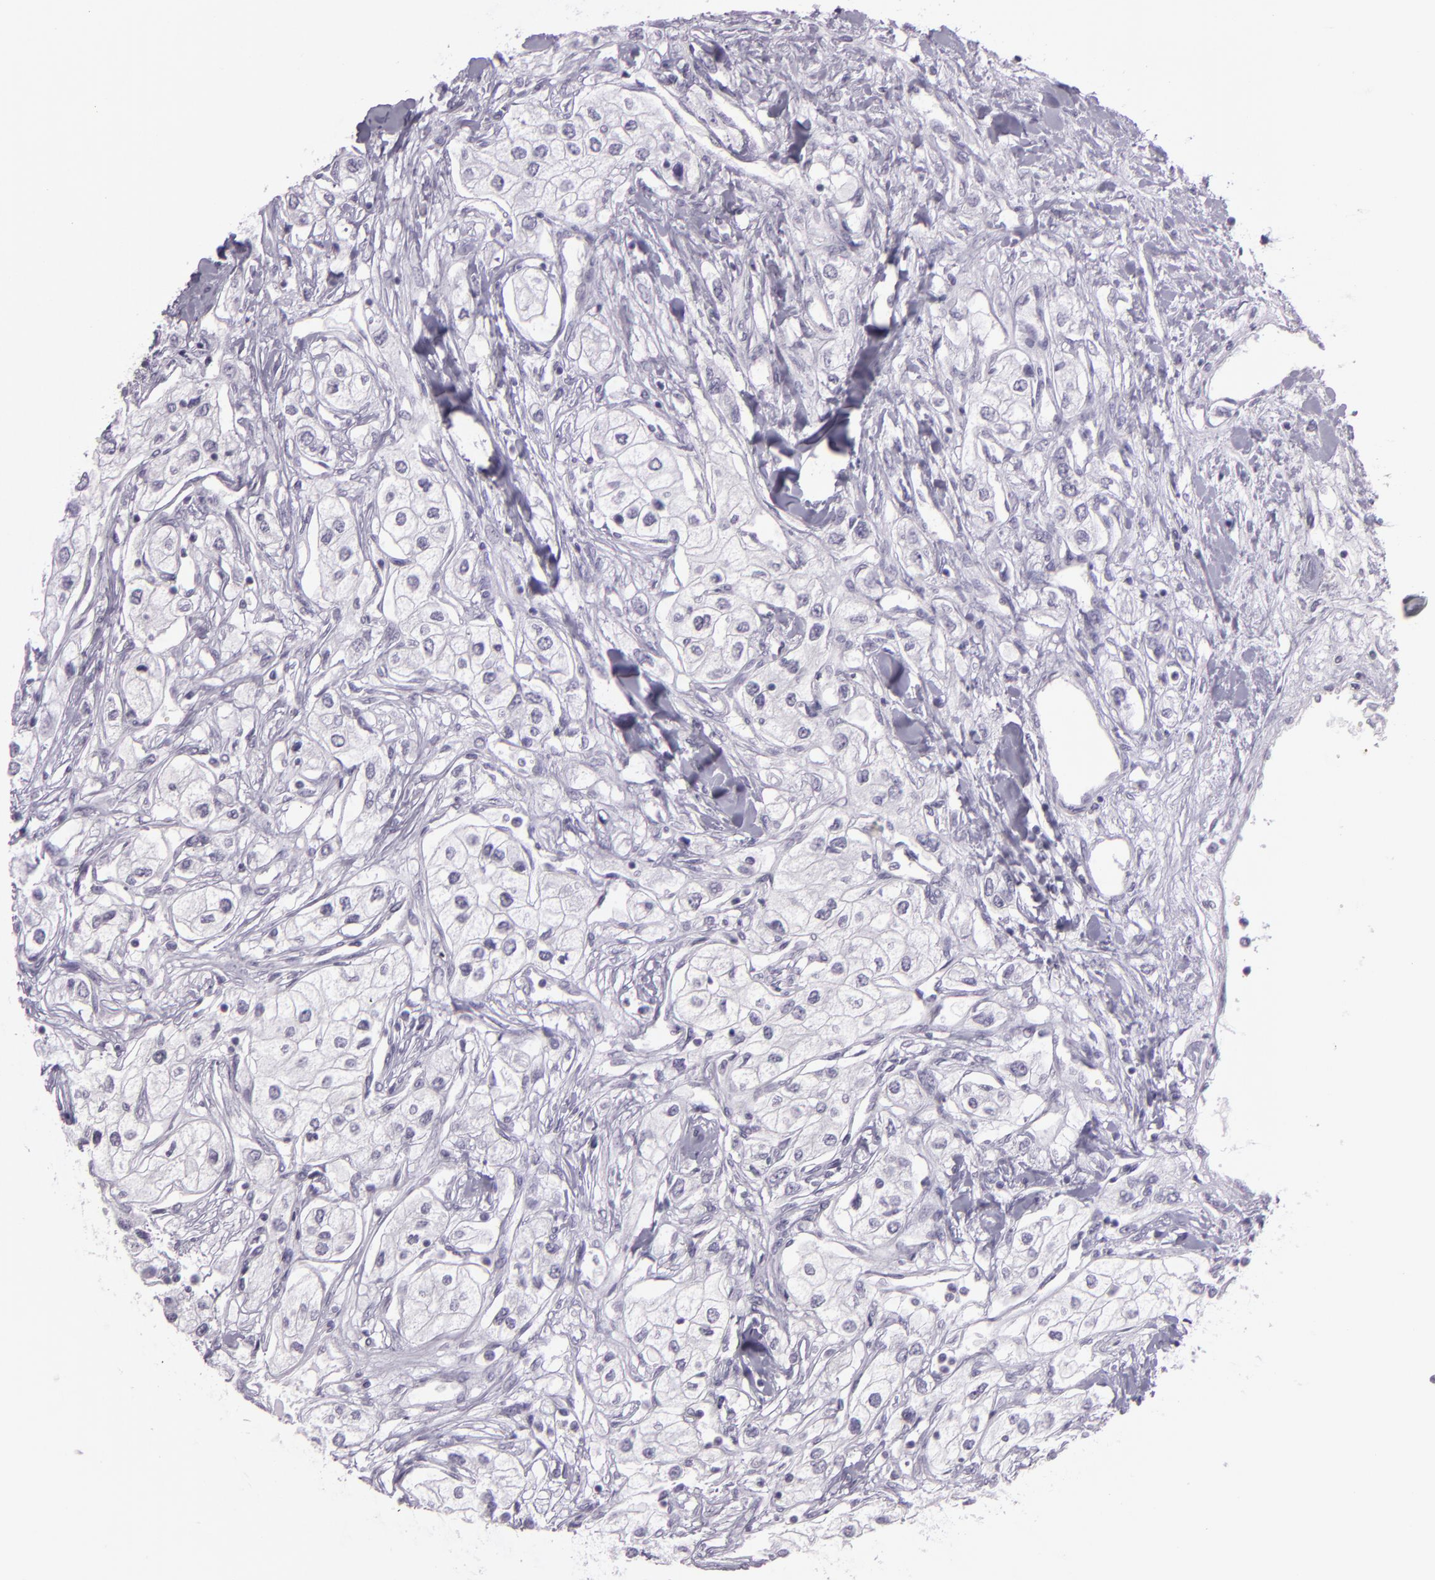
{"staining": {"intensity": "negative", "quantity": "none", "location": "none"}, "tissue": "renal cancer", "cell_type": "Tumor cells", "image_type": "cancer", "snomed": [{"axis": "morphology", "description": "Adenocarcinoma, NOS"}, {"axis": "topography", "description": "Kidney"}], "caption": "Tumor cells show no significant protein expression in renal adenocarcinoma.", "gene": "MUC6", "patient": {"sex": "male", "age": 57}}